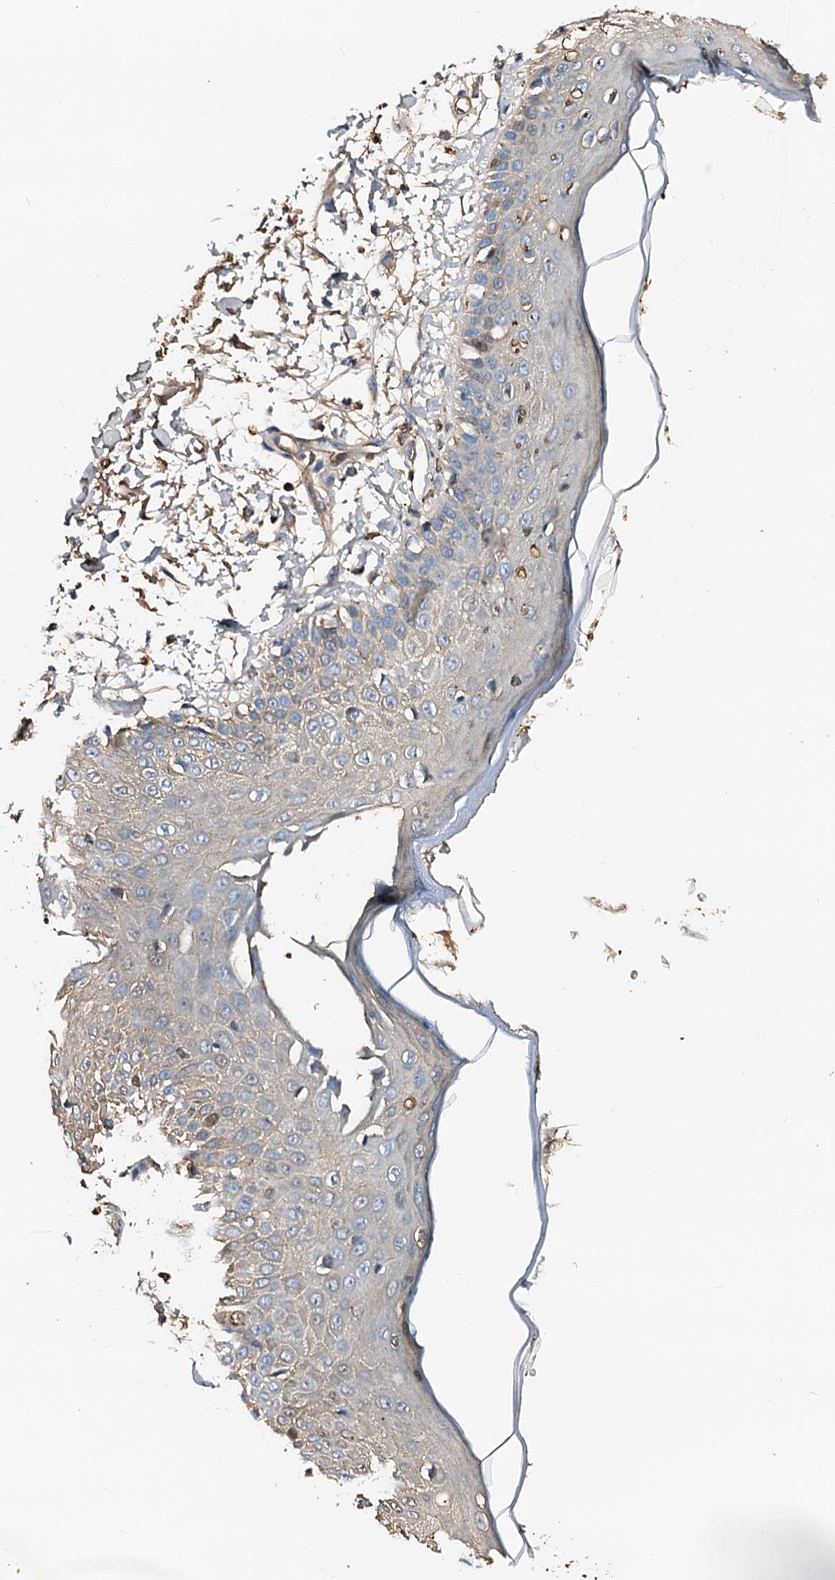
{"staining": {"intensity": "moderate", "quantity": ">75%", "location": "cytoplasmic/membranous"}, "tissue": "skin", "cell_type": "Fibroblasts", "image_type": "normal", "snomed": [{"axis": "morphology", "description": "Normal tissue, NOS"}, {"axis": "morphology", "description": "Squamous cell carcinoma, NOS"}, {"axis": "topography", "description": "Skin"}, {"axis": "topography", "description": "Peripheral nerve tissue"}], "caption": "Fibroblasts display medium levels of moderate cytoplasmic/membranous positivity in approximately >75% of cells in benign human skin. Nuclei are stained in blue.", "gene": "CSKMT", "patient": {"sex": "male", "age": 83}}